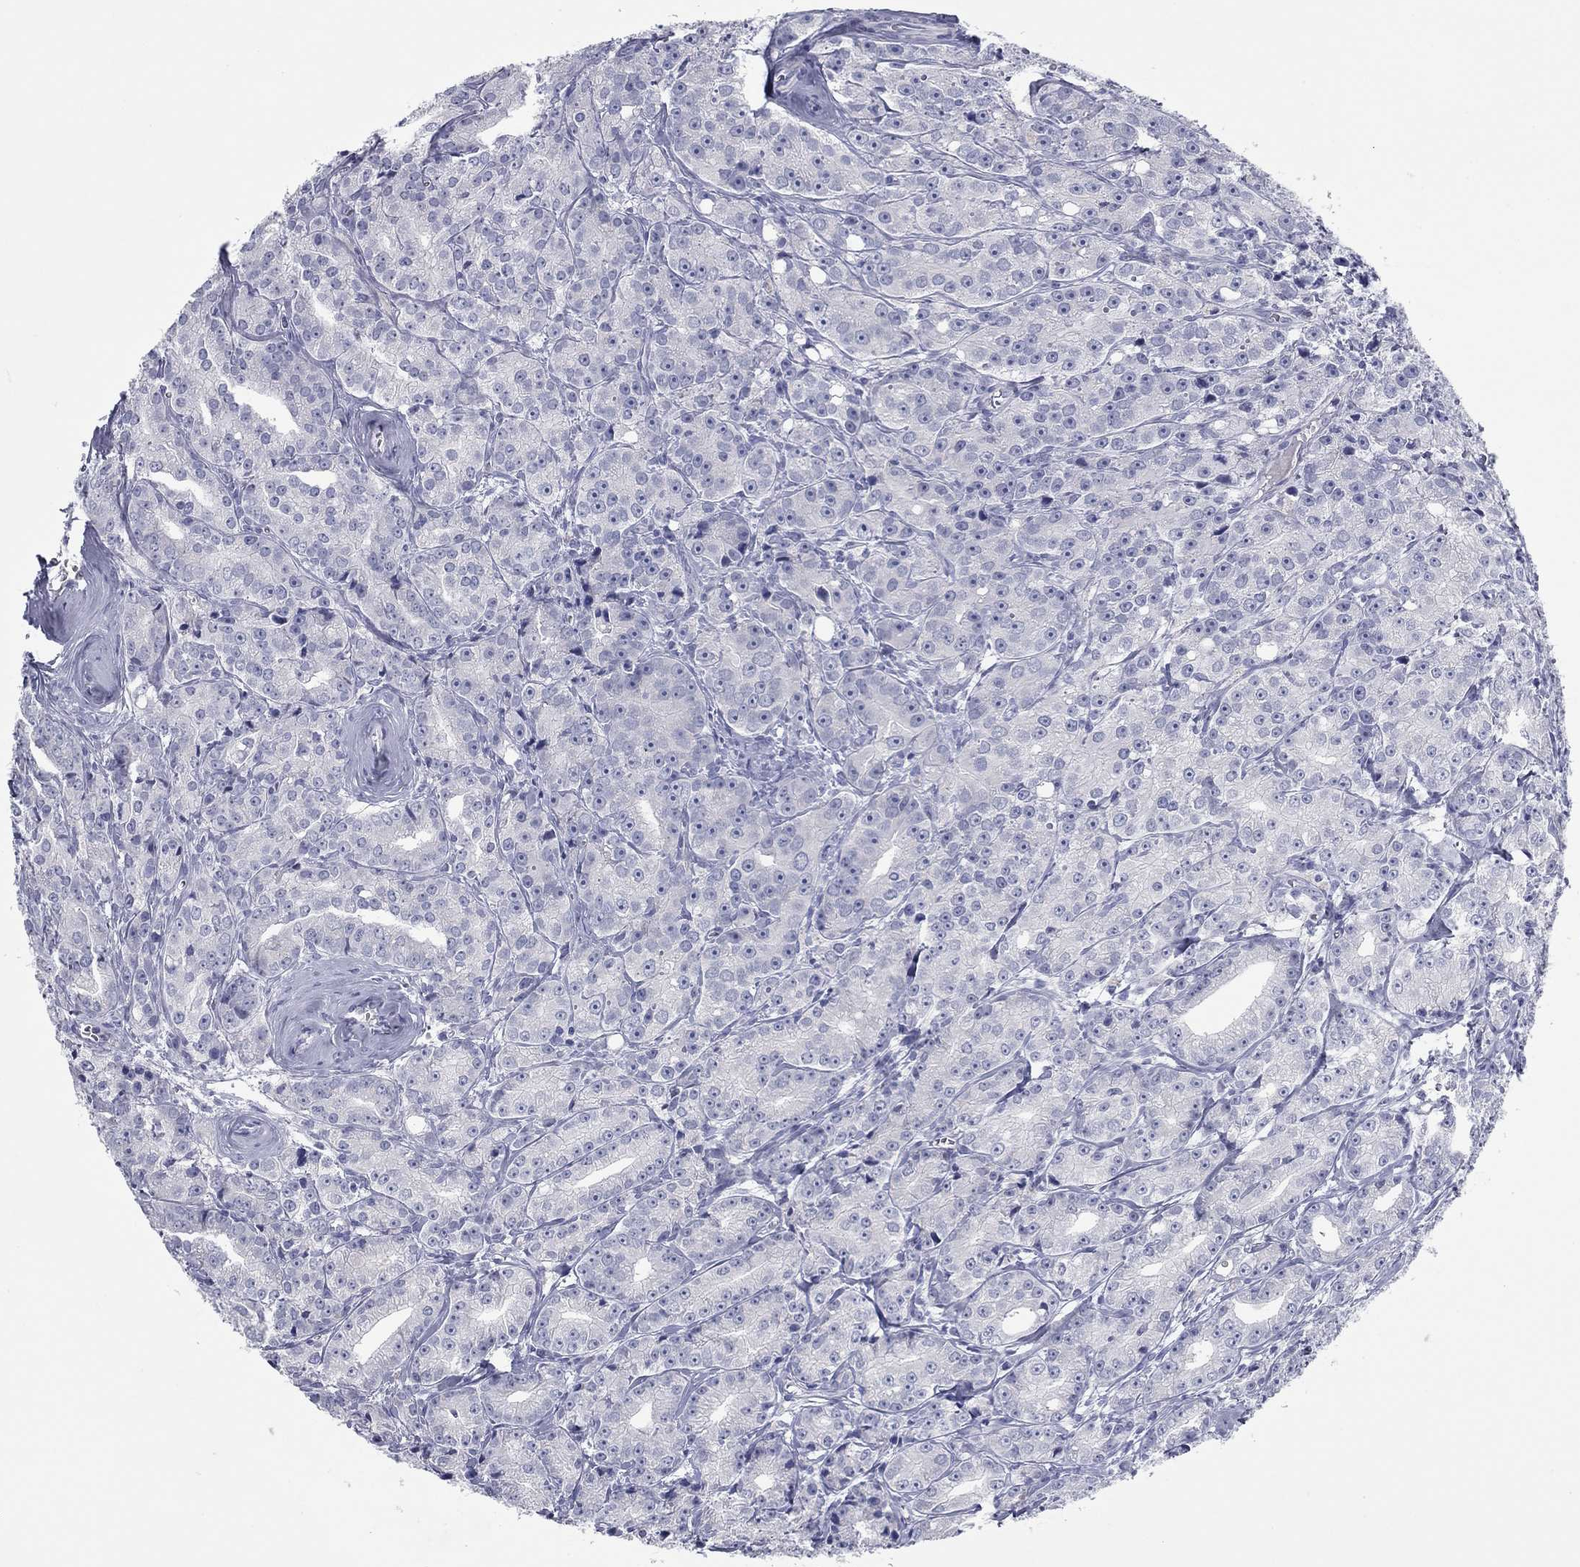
{"staining": {"intensity": "negative", "quantity": "none", "location": "none"}, "tissue": "prostate cancer", "cell_type": "Tumor cells", "image_type": "cancer", "snomed": [{"axis": "morphology", "description": "Adenocarcinoma, Medium grade"}, {"axis": "topography", "description": "Prostate"}], "caption": "Human prostate adenocarcinoma (medium-grade) stained for a protein using IHC displays no positivity in tumor cells.", "gene": "KIRREL2", "patient": {"sex": "male", "age": 74}}